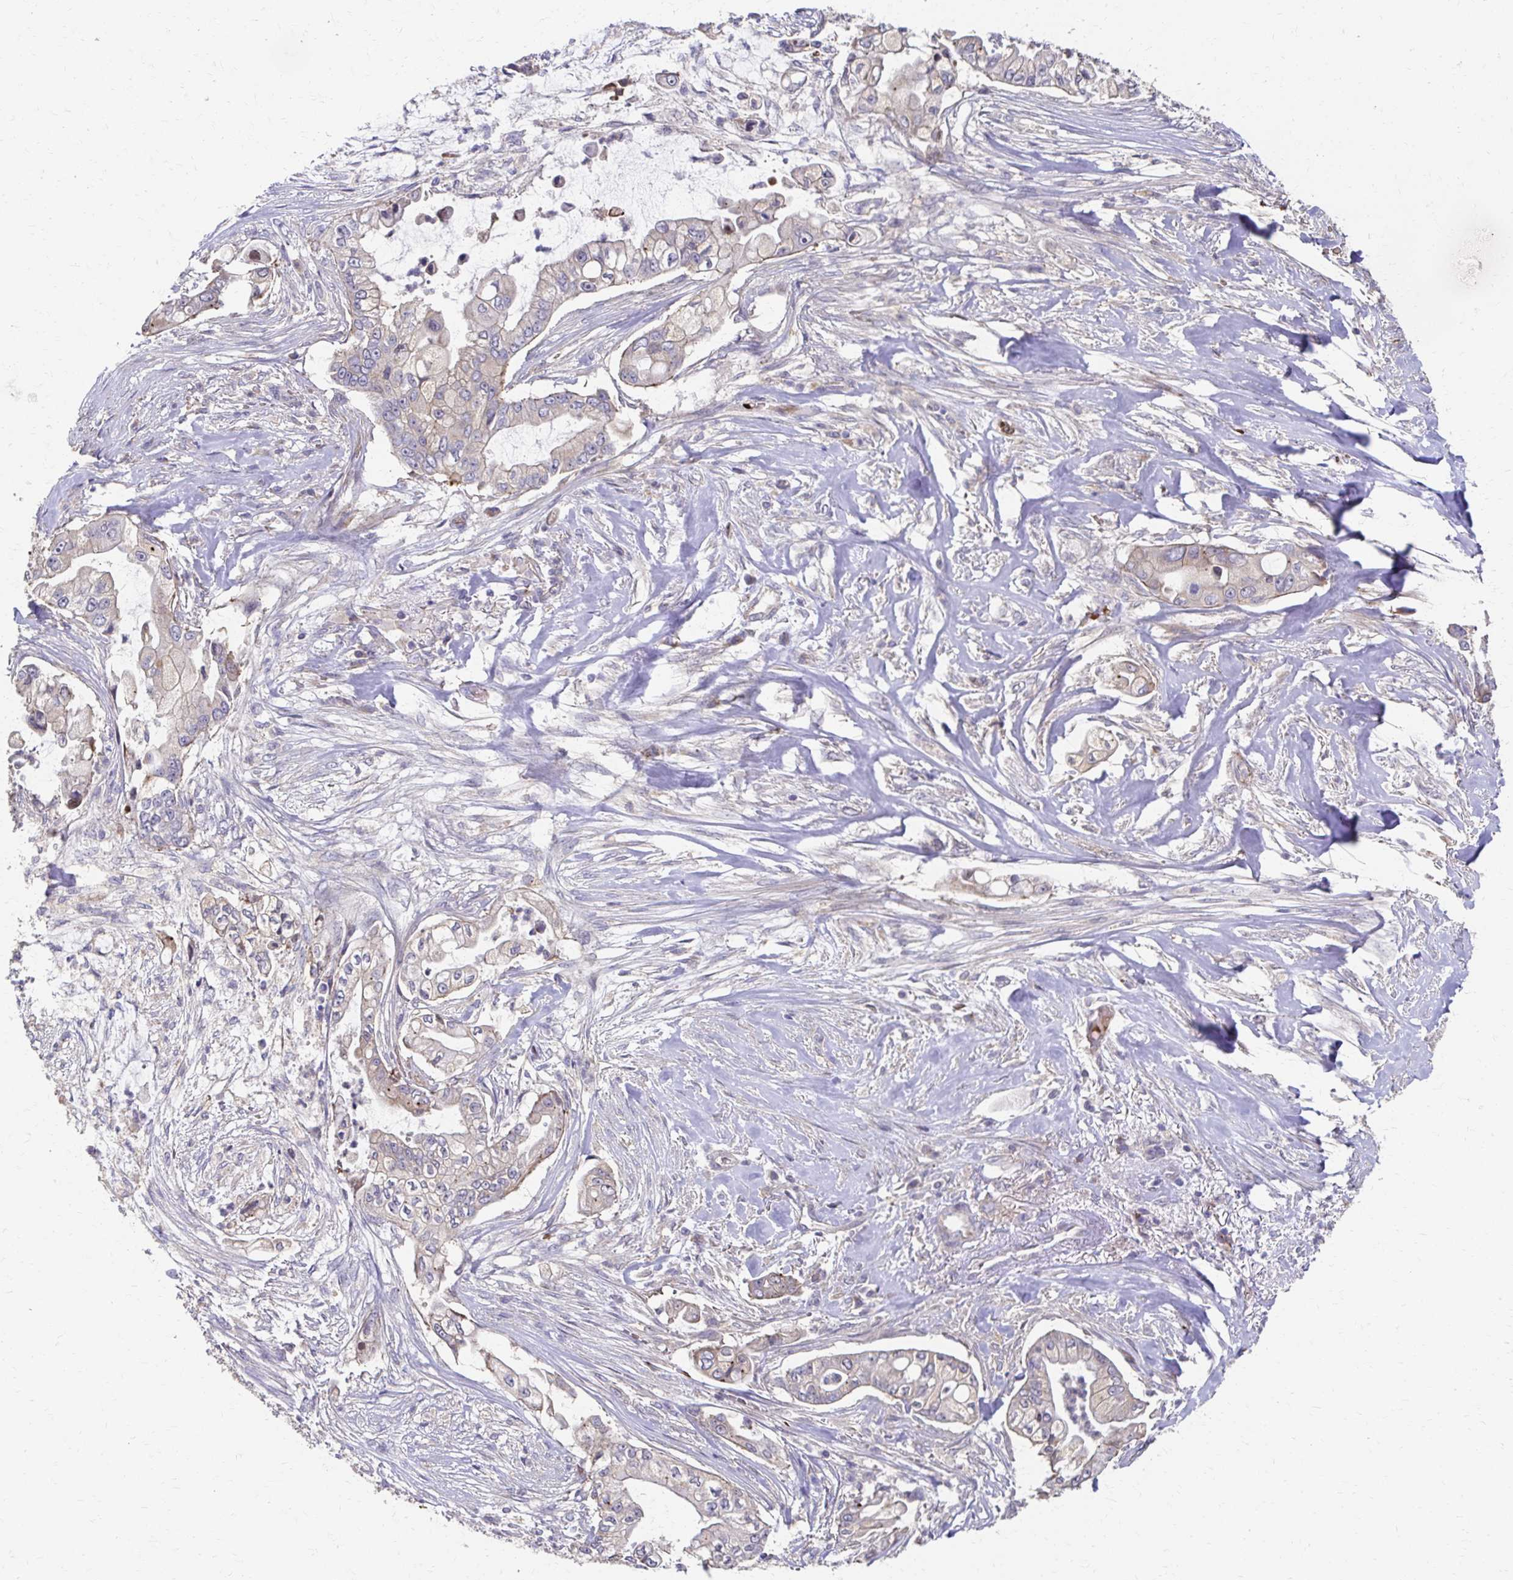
{"staining": {"intensity": "negative", "quantity": "none", "location": "none"}, "tissue": "pancreatic cancer", "cell_type": "Tumor cells", "image_type": "cancer", "snomed": [{"axis": "morphology", "description": "Adenocarcinoma, NOS"}, {"axis": "topography", "description": "Pancreas"}], "caption": "High magnification brightfield microscopy of adenocarcinoma (pancreatic) stained with DAB (3,3'-diaminobenzidine) (brown) and counterstained with hematoxylin (blue): tumor cells show no significant staining. (Stains: DAB IHC with hematoxylin counter stain, Microscopy: brightfield microscopy at high magnification).", "gene": "SKA2", "patient": {"sex": "female", "age": 69}}